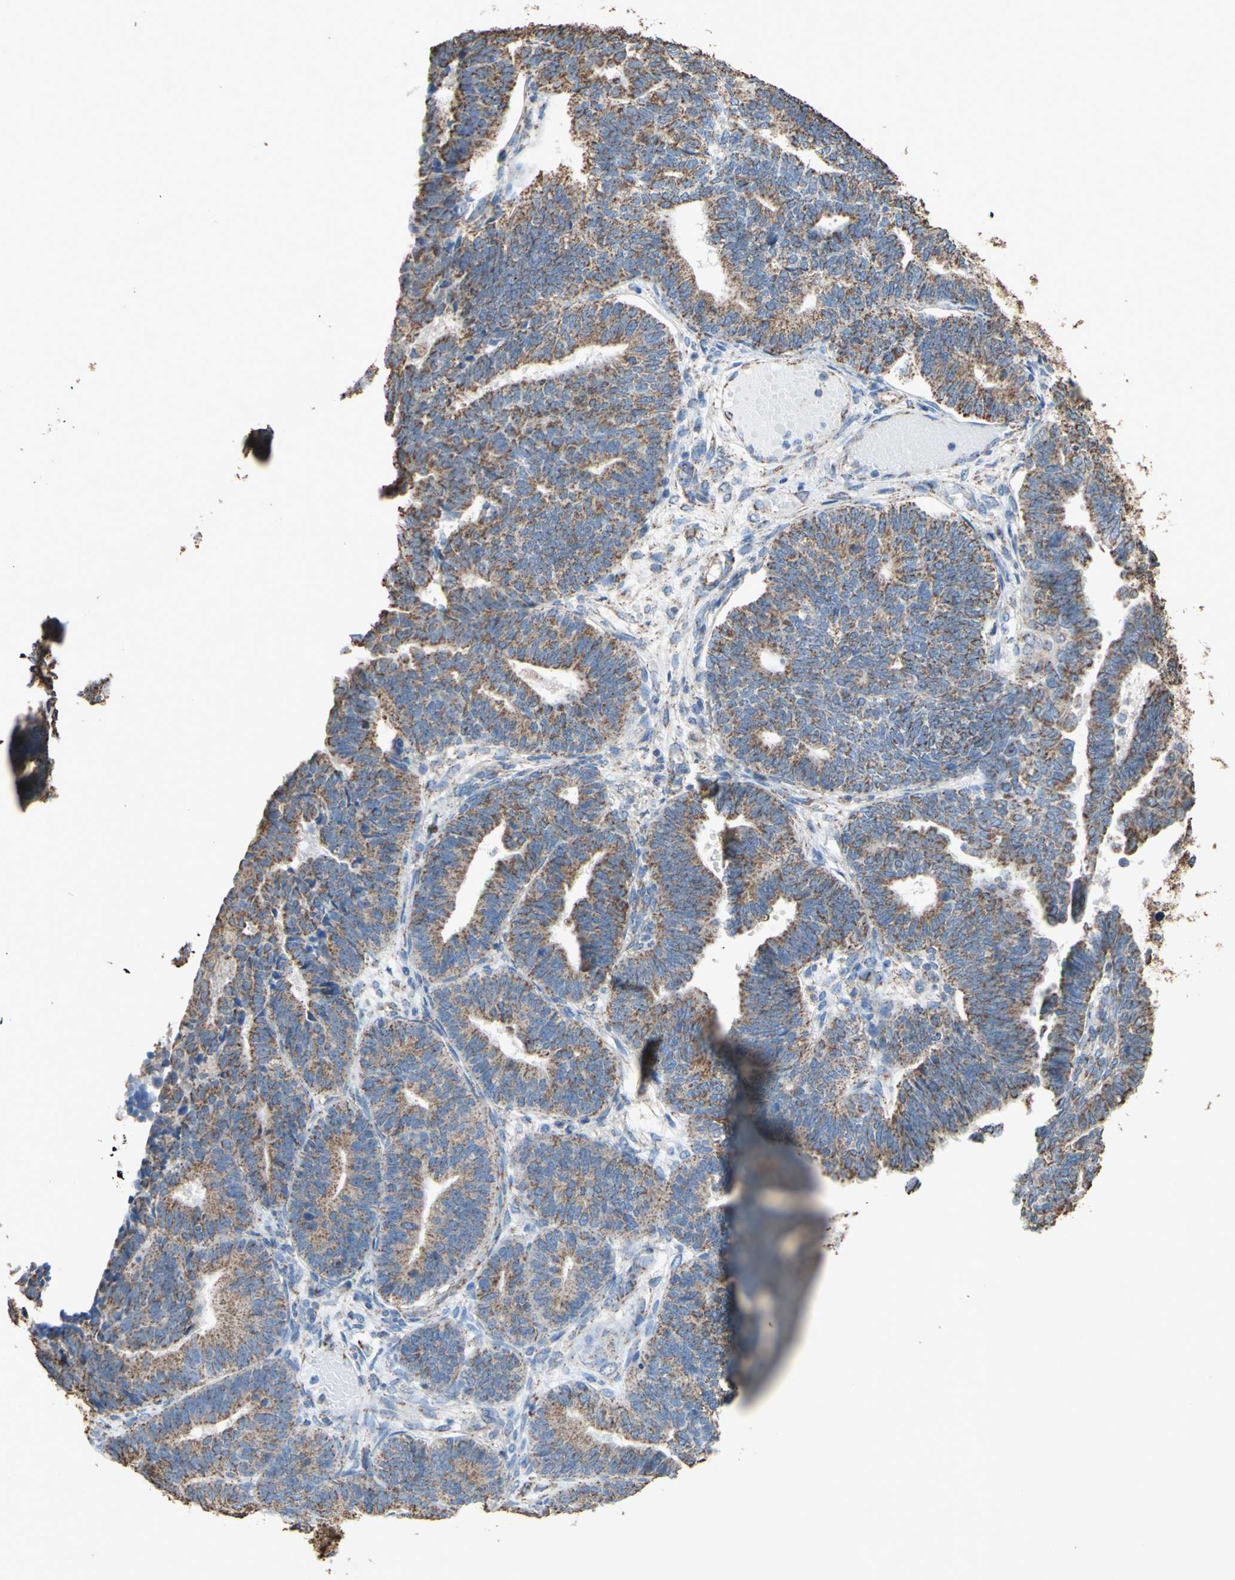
{"staining": {"intensity": "moderate", "quantity": "25%-75%", "location": "cytoplasmic/membranous"}, "tissue": "endometrial cancer", "cell_type": "Tumor cells", "image_type": "cancer", "snomed": [{"axis": "morphology", "description": "Adenocarcinoma, NOS"}, {"axis": "topography", "description": "Endometrium"}], "caption": "Brown immunohistochemical staining in endometrial cancer shows moderate cytoplasmic/membranous expression in approximately 25%-75% of tumor cells. Ihc stains the protein in brown and the nuclei are stained blue.", "gene": "CMKLR2", "patient": {"sex": "female", "age": 70}}